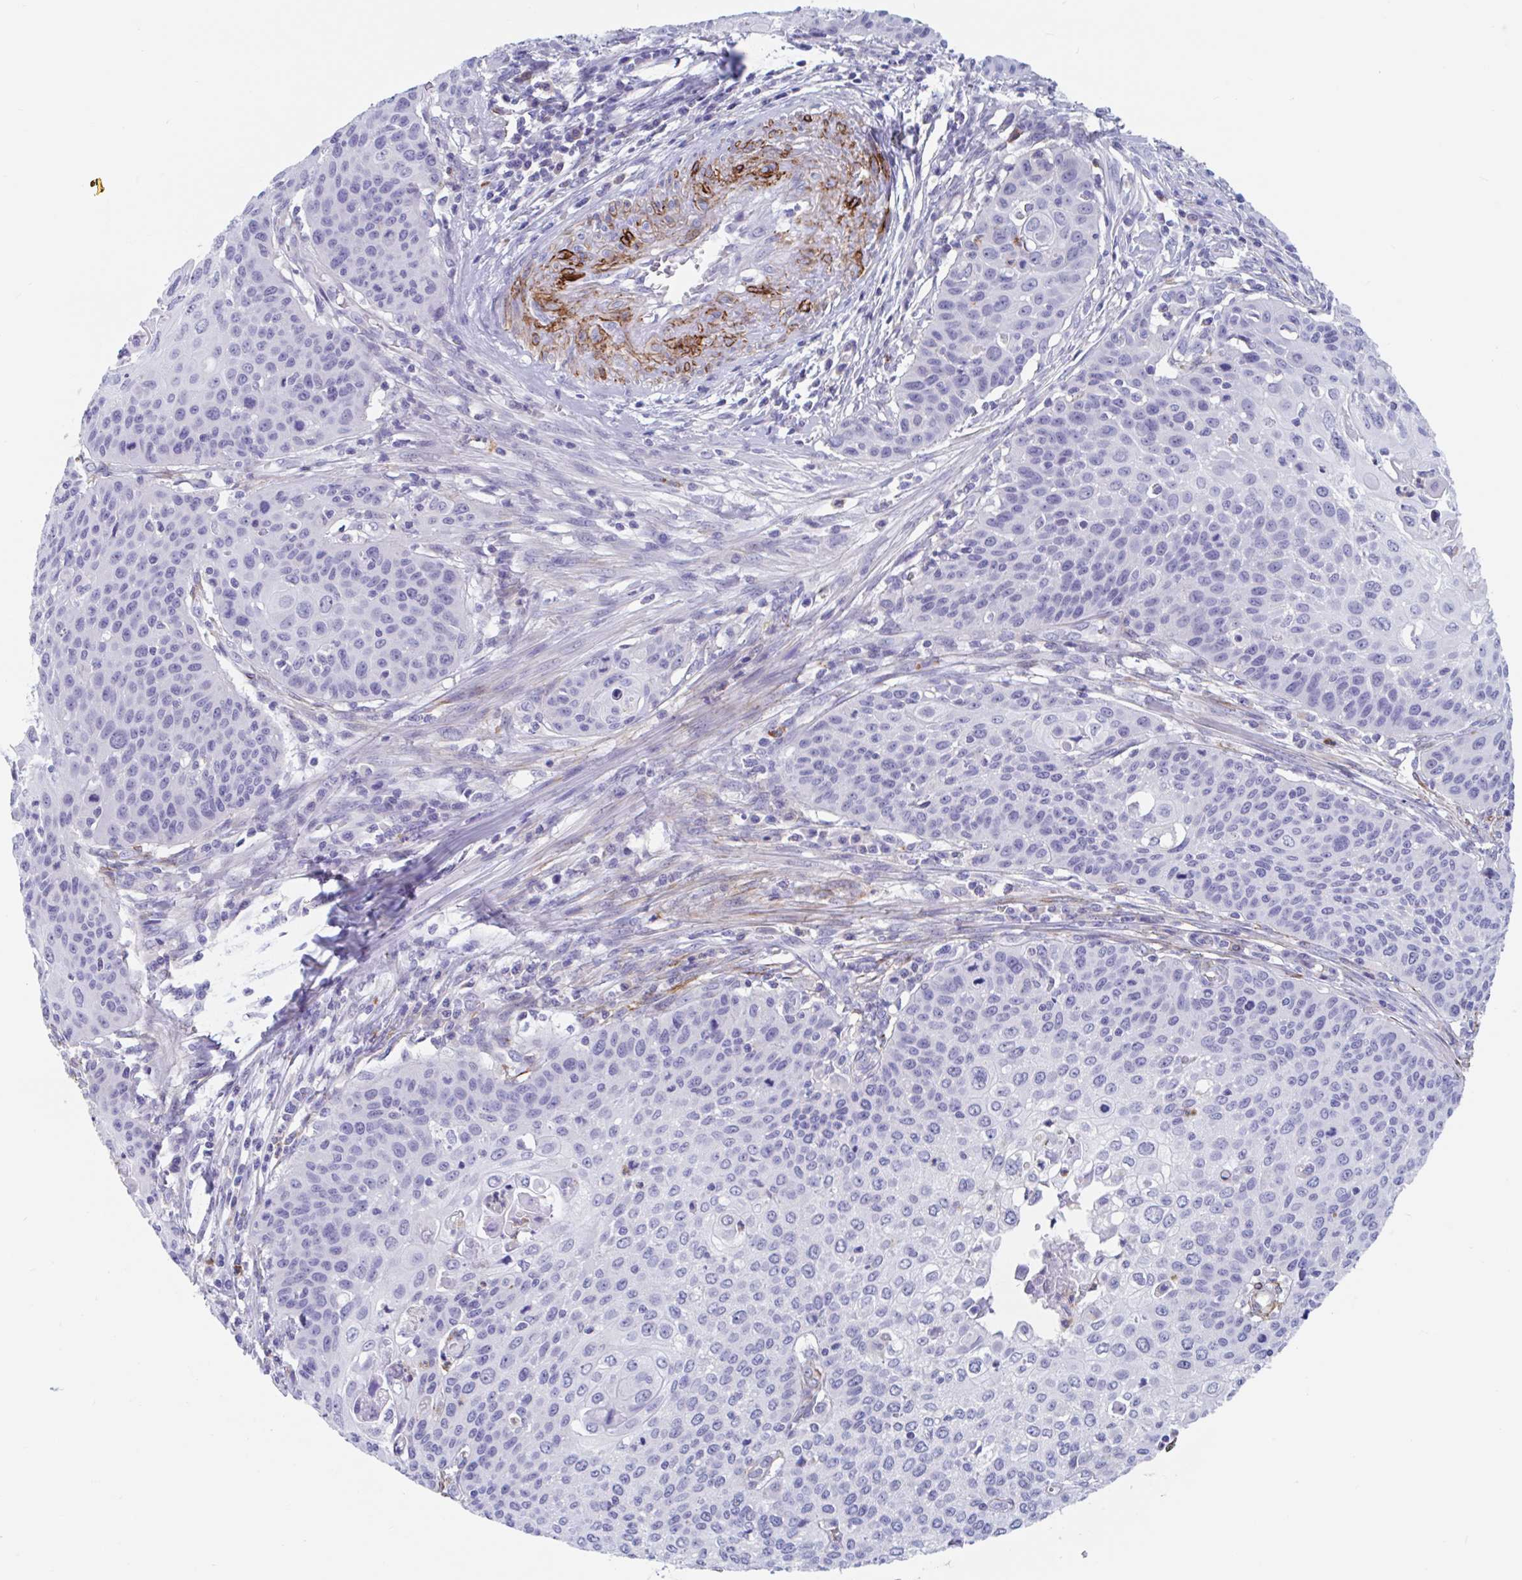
{"staining": {"intensity": "negative", "quantity": "none", "location": "none"}, "tissue": "cervical cancer", "cell_type": "Tumor cells", "image_type": "cancer", "snomed": [{"axis": "morphology", "description": "Squamous cell carcinoma, NOS"}, {"axis": "topography", "description": "Cervix"}], "caption": "Immunohistochemistry (IHC) image of human cervical cancer (squamous cell carcinoma) stained for a protein (brown), which shows no positivity in tumor cells.", "gene": "ZNHIT2", "patient": {"sex": "female", "age": 65}}